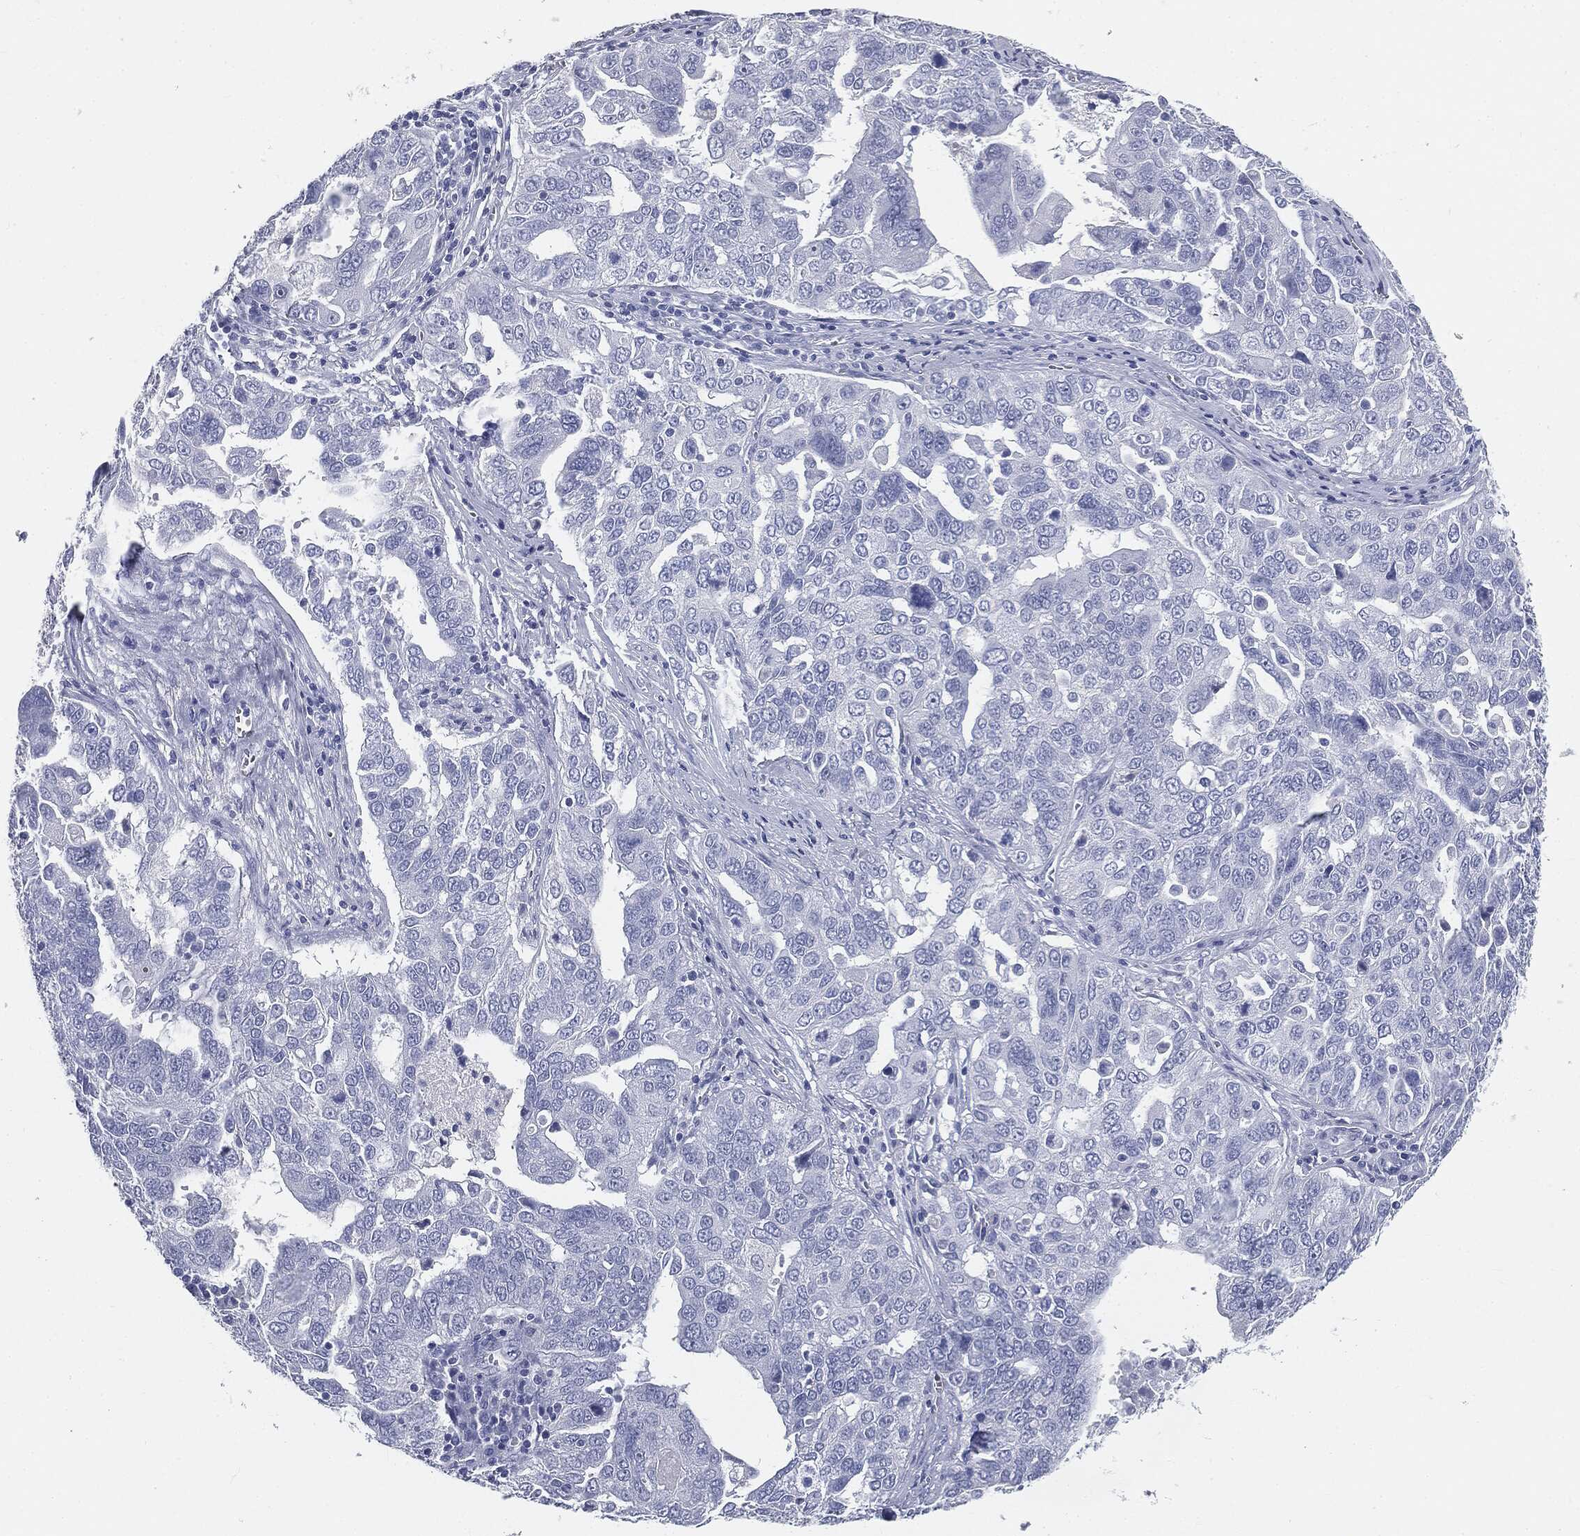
{"staining": {"intensity": "negative", "quantity": "none", "location": "none"}, "tissue": "ovarian cancer", "cell_type": "Tumor cells", "image_type": "cancer", "snomed": [{"axis": "morphology", "description": "Carcinoma, endometroid"}, {"axis": "topography", "description": "Soft tissue"}, {"axis": "topography", "description": "Ovary"}], "caption": "High power microscopy image of an IHC image of ovarian endometroid carcinoma, revealing no significant positivity in tumor cells.", "gene": "CUZD1", "patient": {"sex": "female", "age": 52}}